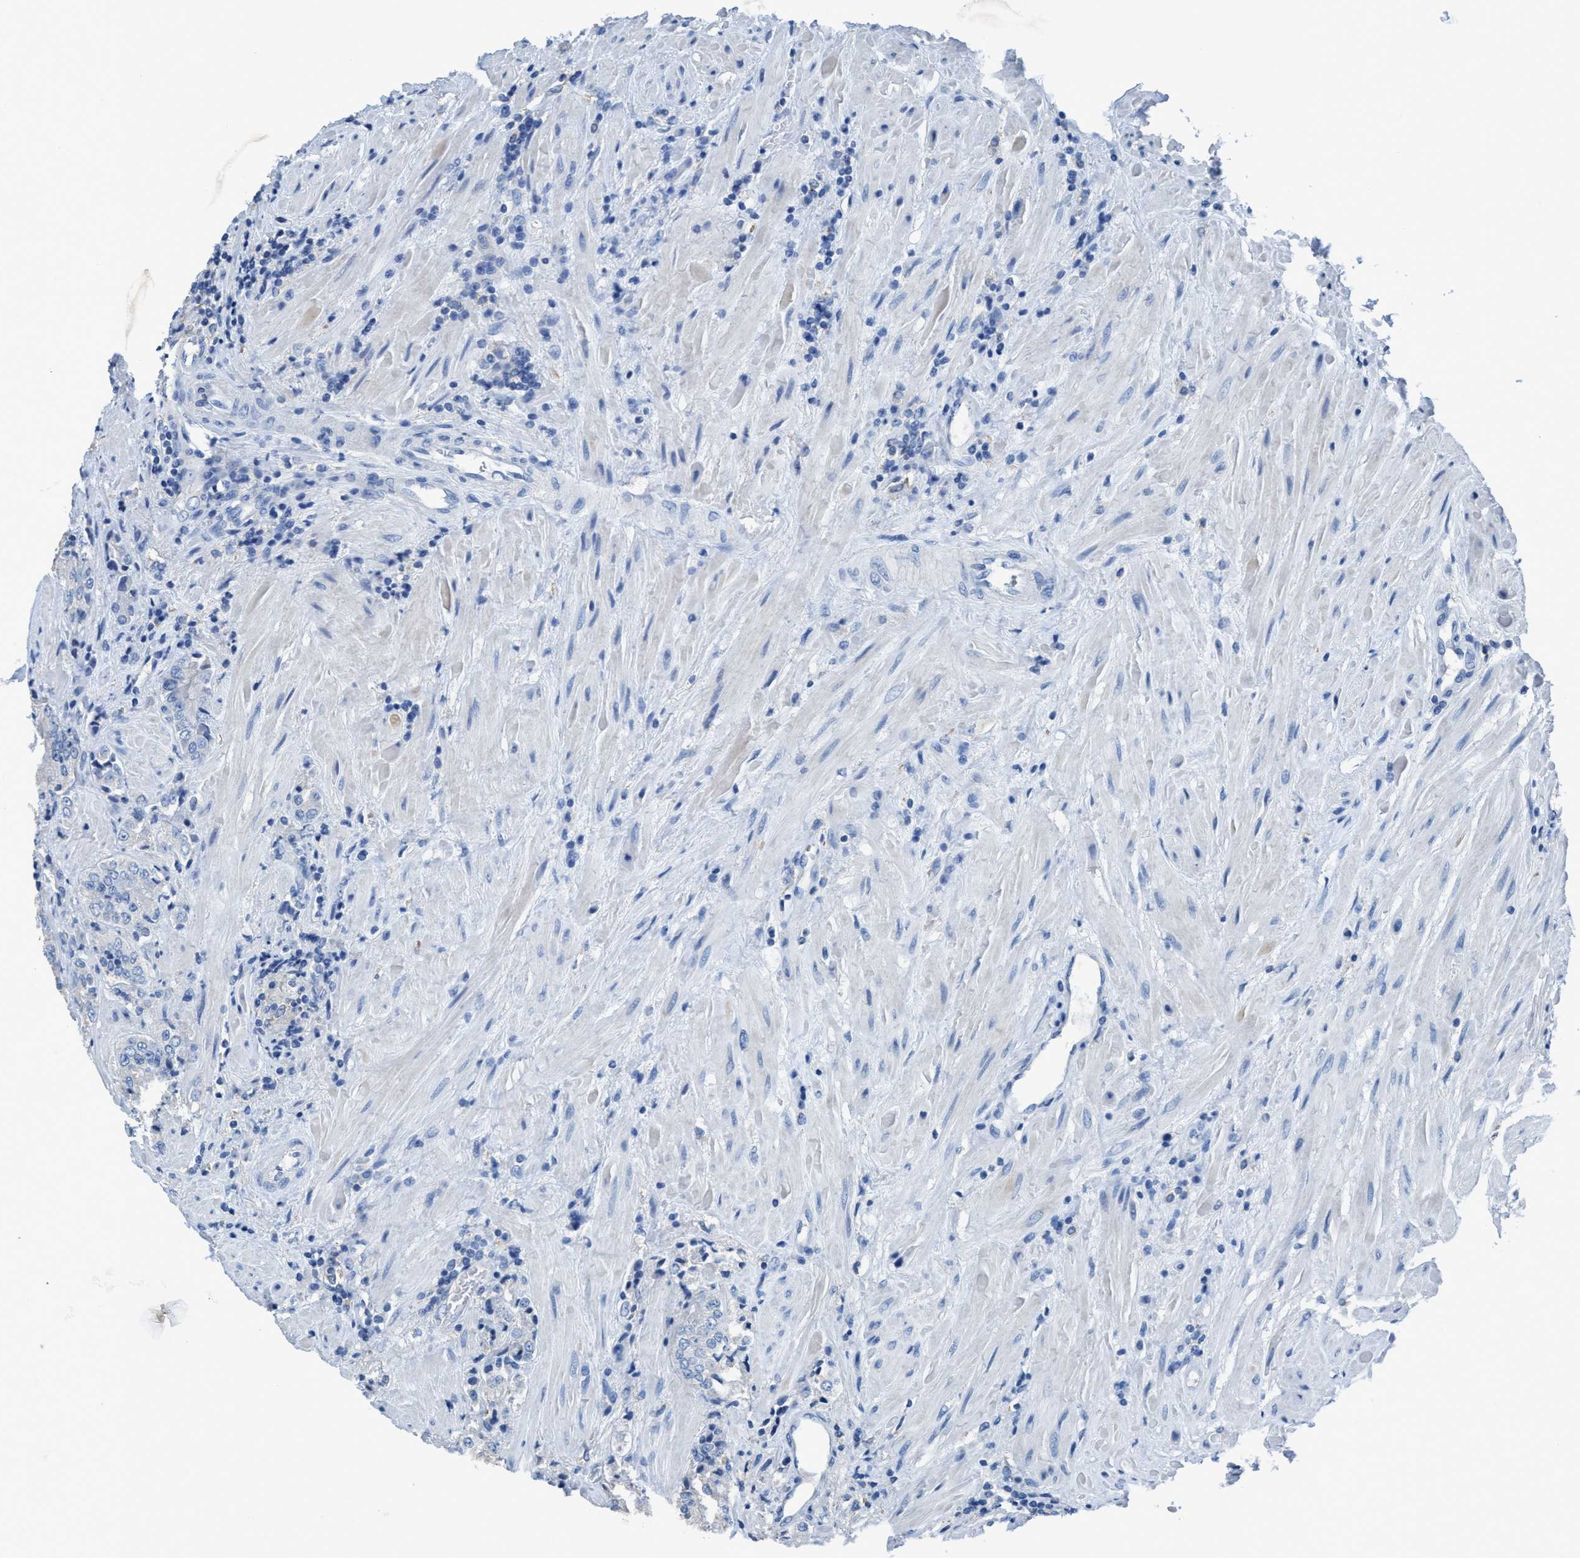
{"staining": {"intensity": "negative", "quantity": "none", "location": "none"}, "tissue": "prostate cancer", "cell_type": "Tumor cells", "image_type": "cancer", "snomed": [{"axis": "morphology", "description": "Adenocarcinoma, High grade"}, {"axis": "topography", "description": "Prostate"}], "caption": "This is a photomicrograph of immunohistochemistry staining of prostate adenocarcinoma (high-grade), which shows no positivity in tumor cells. The staining was performed using DAB (3,3'-diaminobenzidine) to visualize the protein expression in brown, while the nuclei were stained in blue with hematoxylin (Magnification: 20x).", "gene": "DNAI1", "patient": {"sex": "male", "age": 61}}